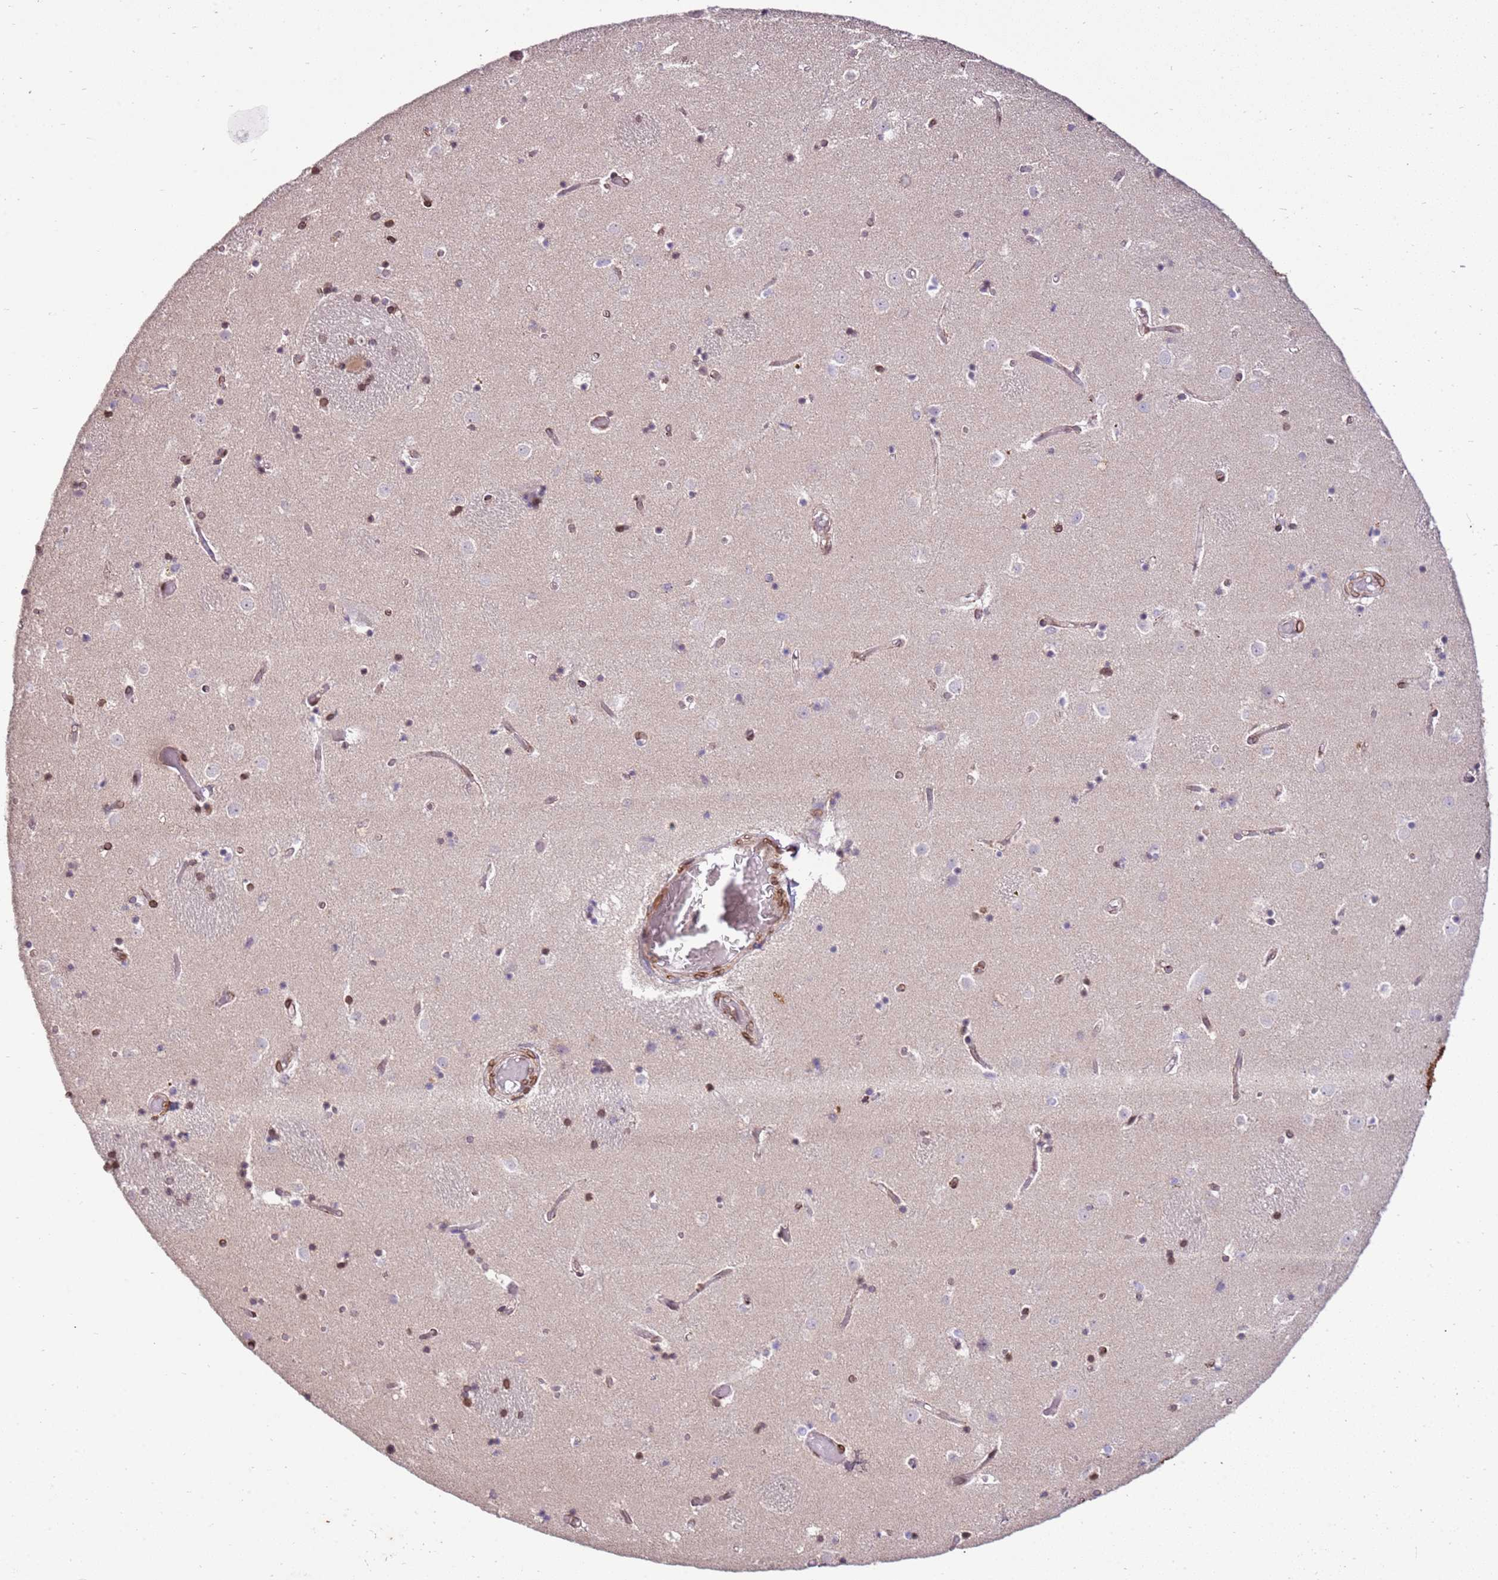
{"staining": {"intensity": "strong", "quantity": "25%-75%", "location": "cytoplasmic/membranous,nuclear"}, "tissue": "caudate", "cell_type": "Glial cells", "image_type": "normal", "snomed": [{"axis": "morphology", "description": "Normal tissue, NOS"}, {"axis": "topography", "description": "Lateral ventricle wall"}], "caption": "Glial cells exhibit high levels of strong cytoplasmic/membranous,nuclear staining in approximately 25%-75% of cells in normal caudate.", "gene": "TMEM47", "patient": {"sex": "female", "age": 52}}